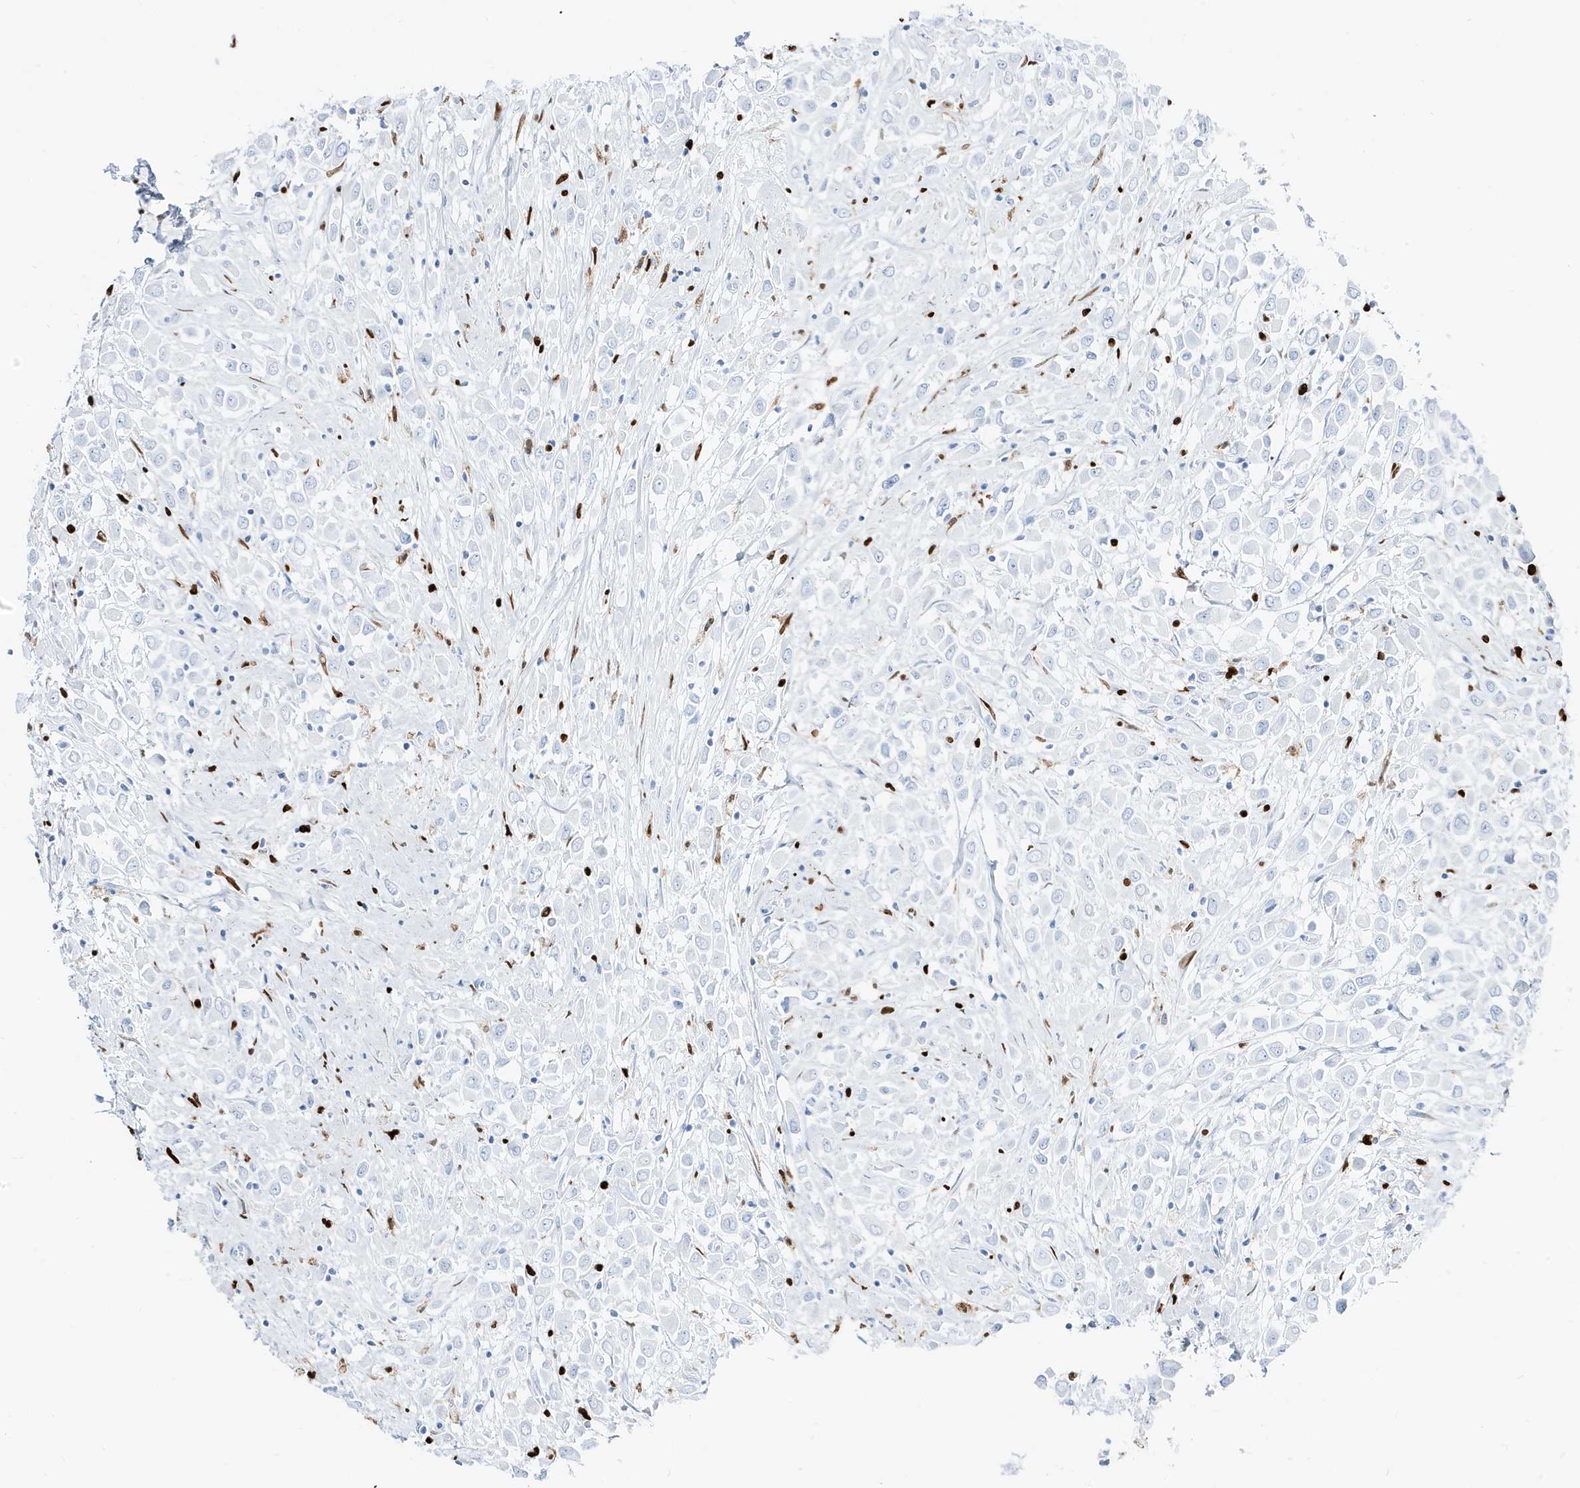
{"staining": {"intensity": "negative", "quantity": "none", "location": "none"}, "tissue": "breast cancer", "cell_type": "Tumor cells", "image_type": "cancer", "snomed": [{"axis": "morphology", "description": "Duct carcinoma"}, {"axis": "topography", "description": "Breast"}], "caption": "DAB immunohistochemical staining of human breast cancer (infiltrating ductal carcinoma) reveals no significant staining in tumor cells.", "gene": "MNDA", "patient": {"sex": "female", "age": 61}}